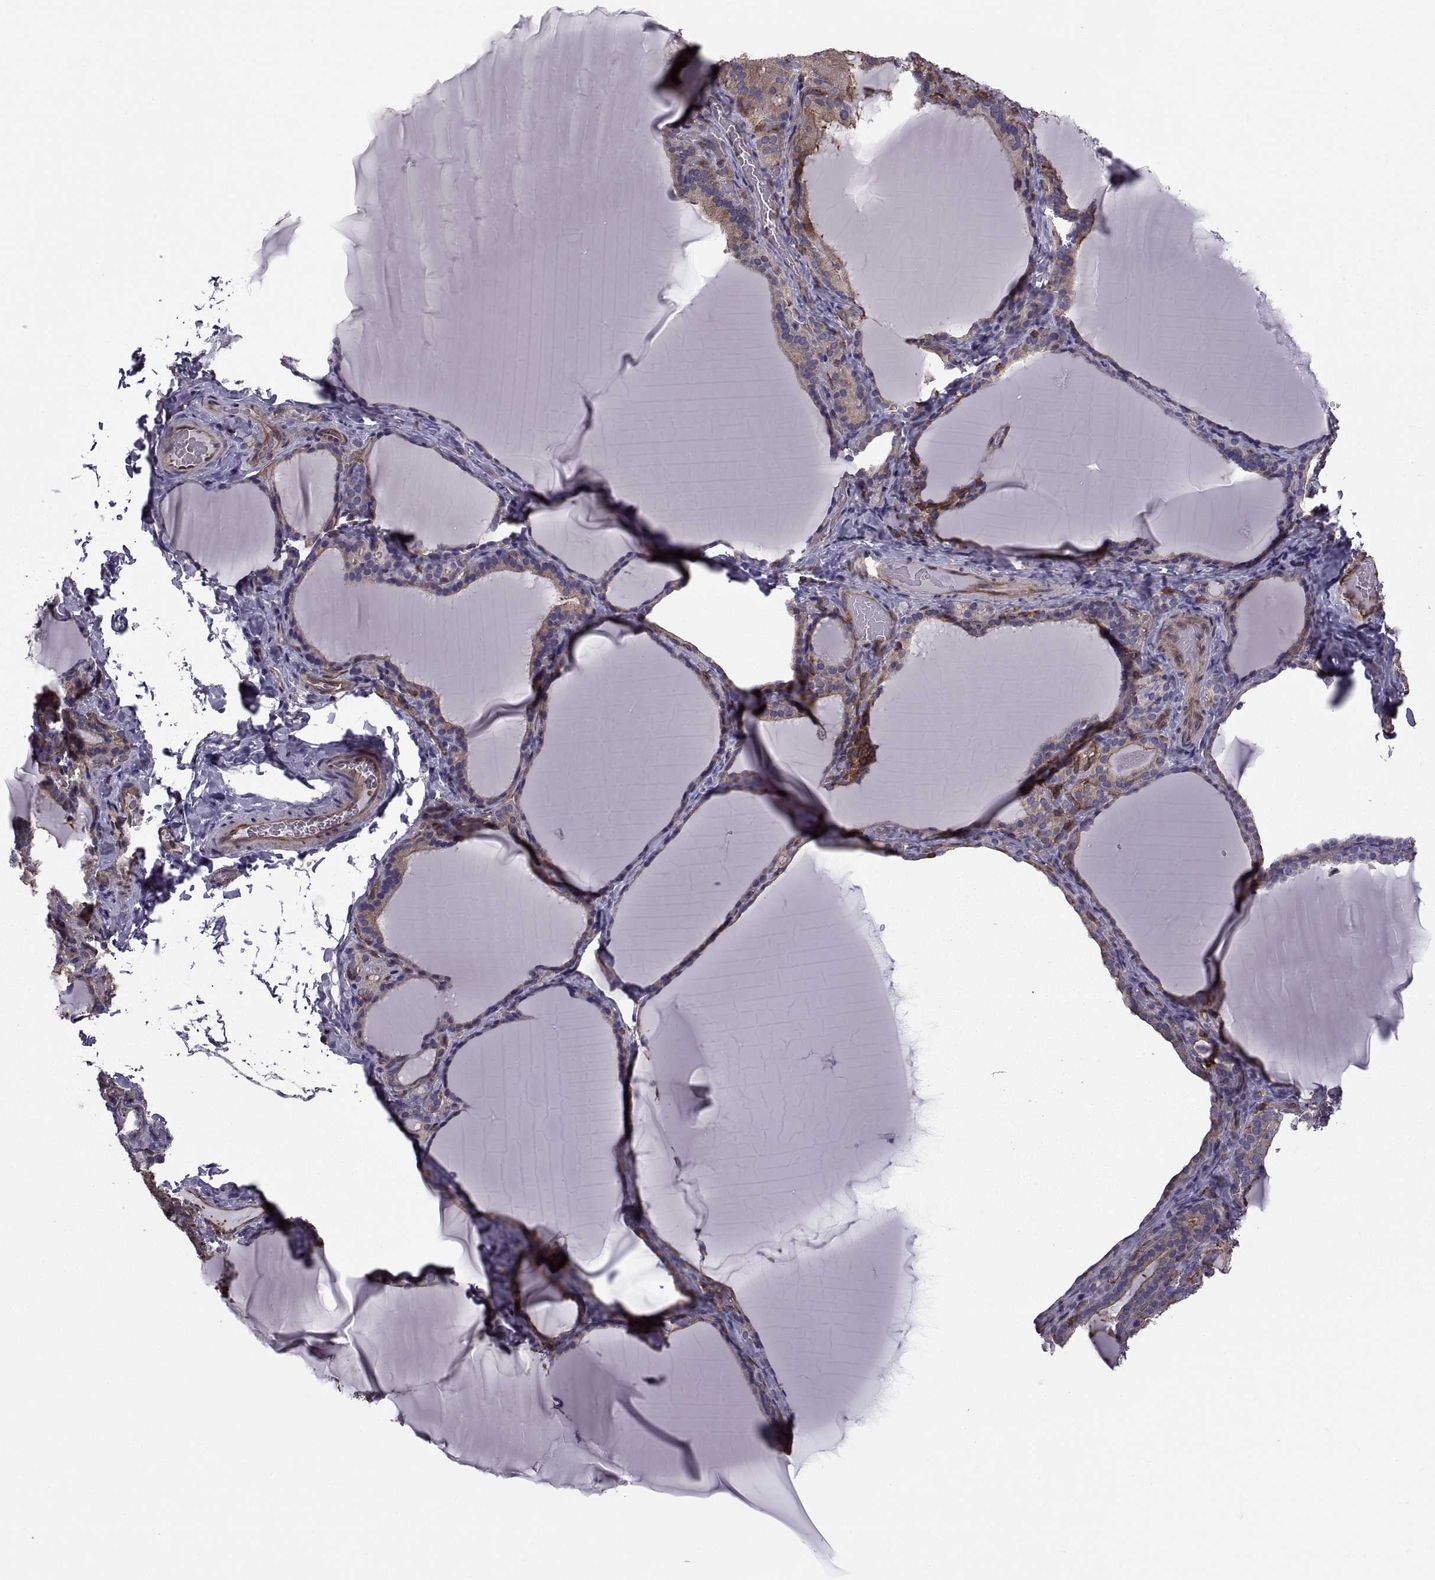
{"staining": {"intensity": "weak", "quantity": ">75%", "location": "cytoplasmic/membranous"}, "tissue": "thyroid gland", "cell_type": "Glandular cells", "image_type": "normal", "snomed": [{"axis": "morphology", "description": "Normal tissue, NOS"}, {"axis": "morphology", "description": "Hyperplasia, NOS"}, {"axis": "topography", "description": "Thyroid gland"}], "caption": "Thyroid gland stained for a protein shows weak cytoplasmic/membranous positivity in glandular cells. Ihc stains the protein of interest in brown and the nuclei are stained blue.", "gene": "MYH9", "patient": {"sex": "female", "age": 27}}